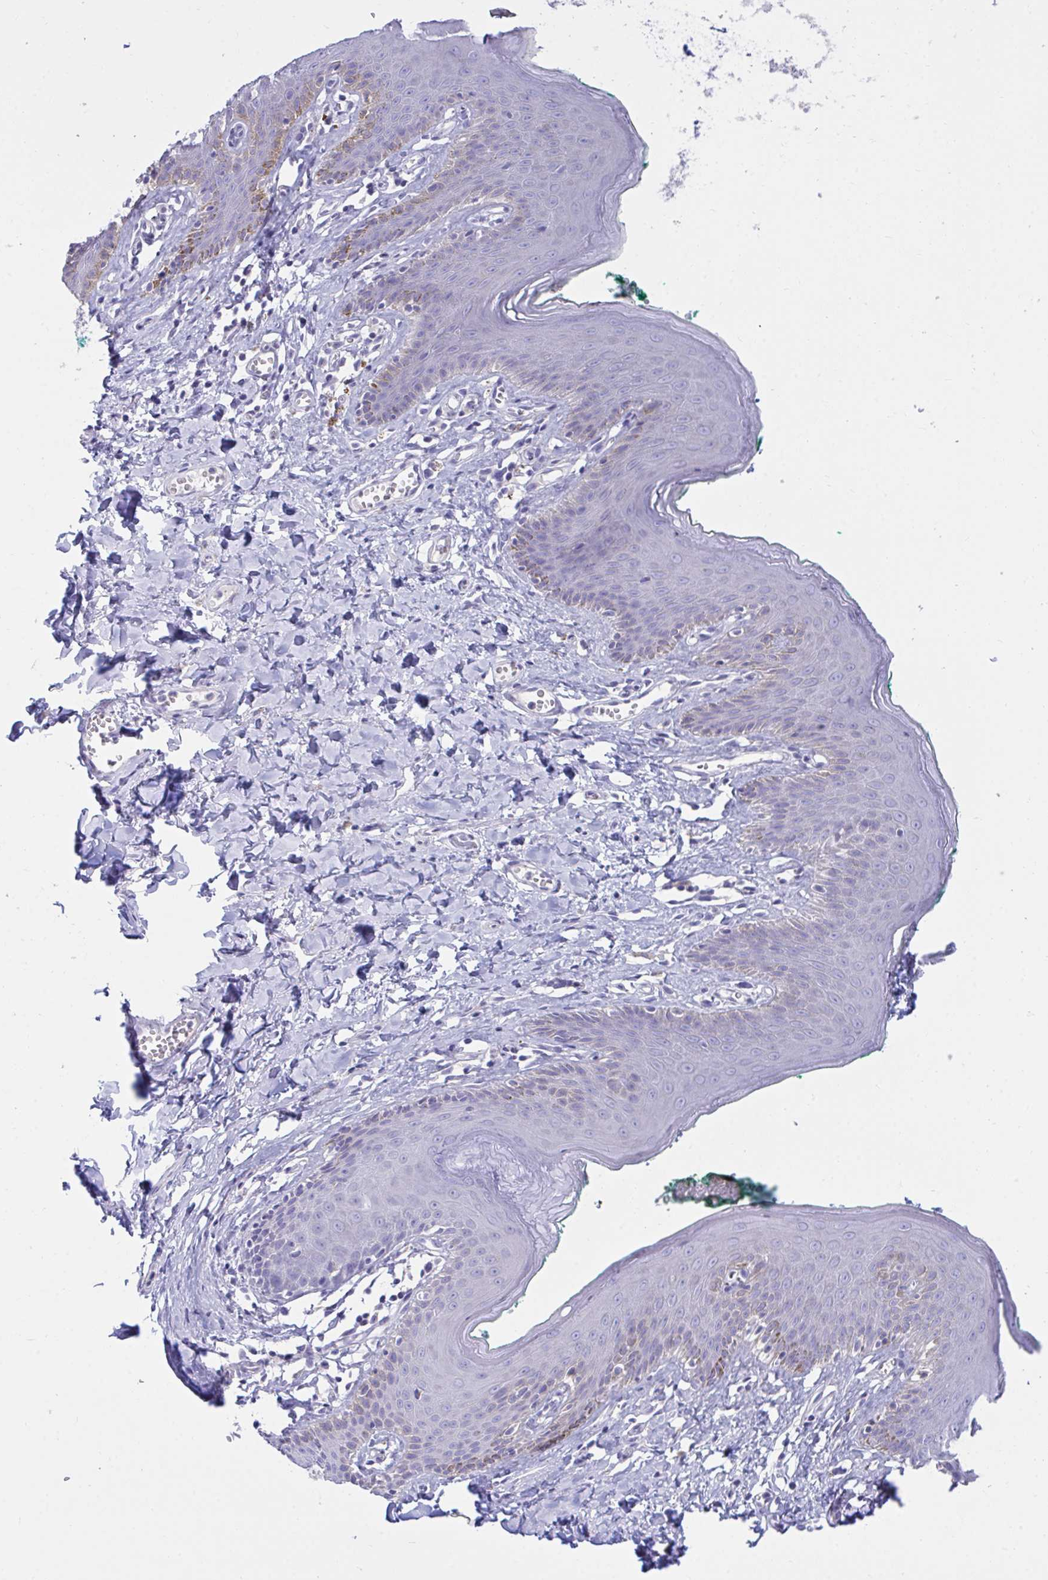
{"staining": {"intensity": "negative", "quantity": "none", "location": "none"}, "tissue": "skin", "cell_type": "Epidermal cells", "image_type": "normal", "snomed": [{"axis": "morphology", "description": "Normal tissue, NOS"}, {"axis": "topography", "description": "Vulva"}, {"axis": "topography", "description": "Peripheral nerve tissue"}], "caption": "DAB (3,3'-diaminobenzidine) immunohistochemical staining of benign human skin shows no significant positivity in epidermal cells. (DAB (3,3'-diaminobenzidine) immunohistochemistry with hematoxylin counter stain).", "gene": "PLEKHH1", "patient": {"sex": "female", "age": 66}}